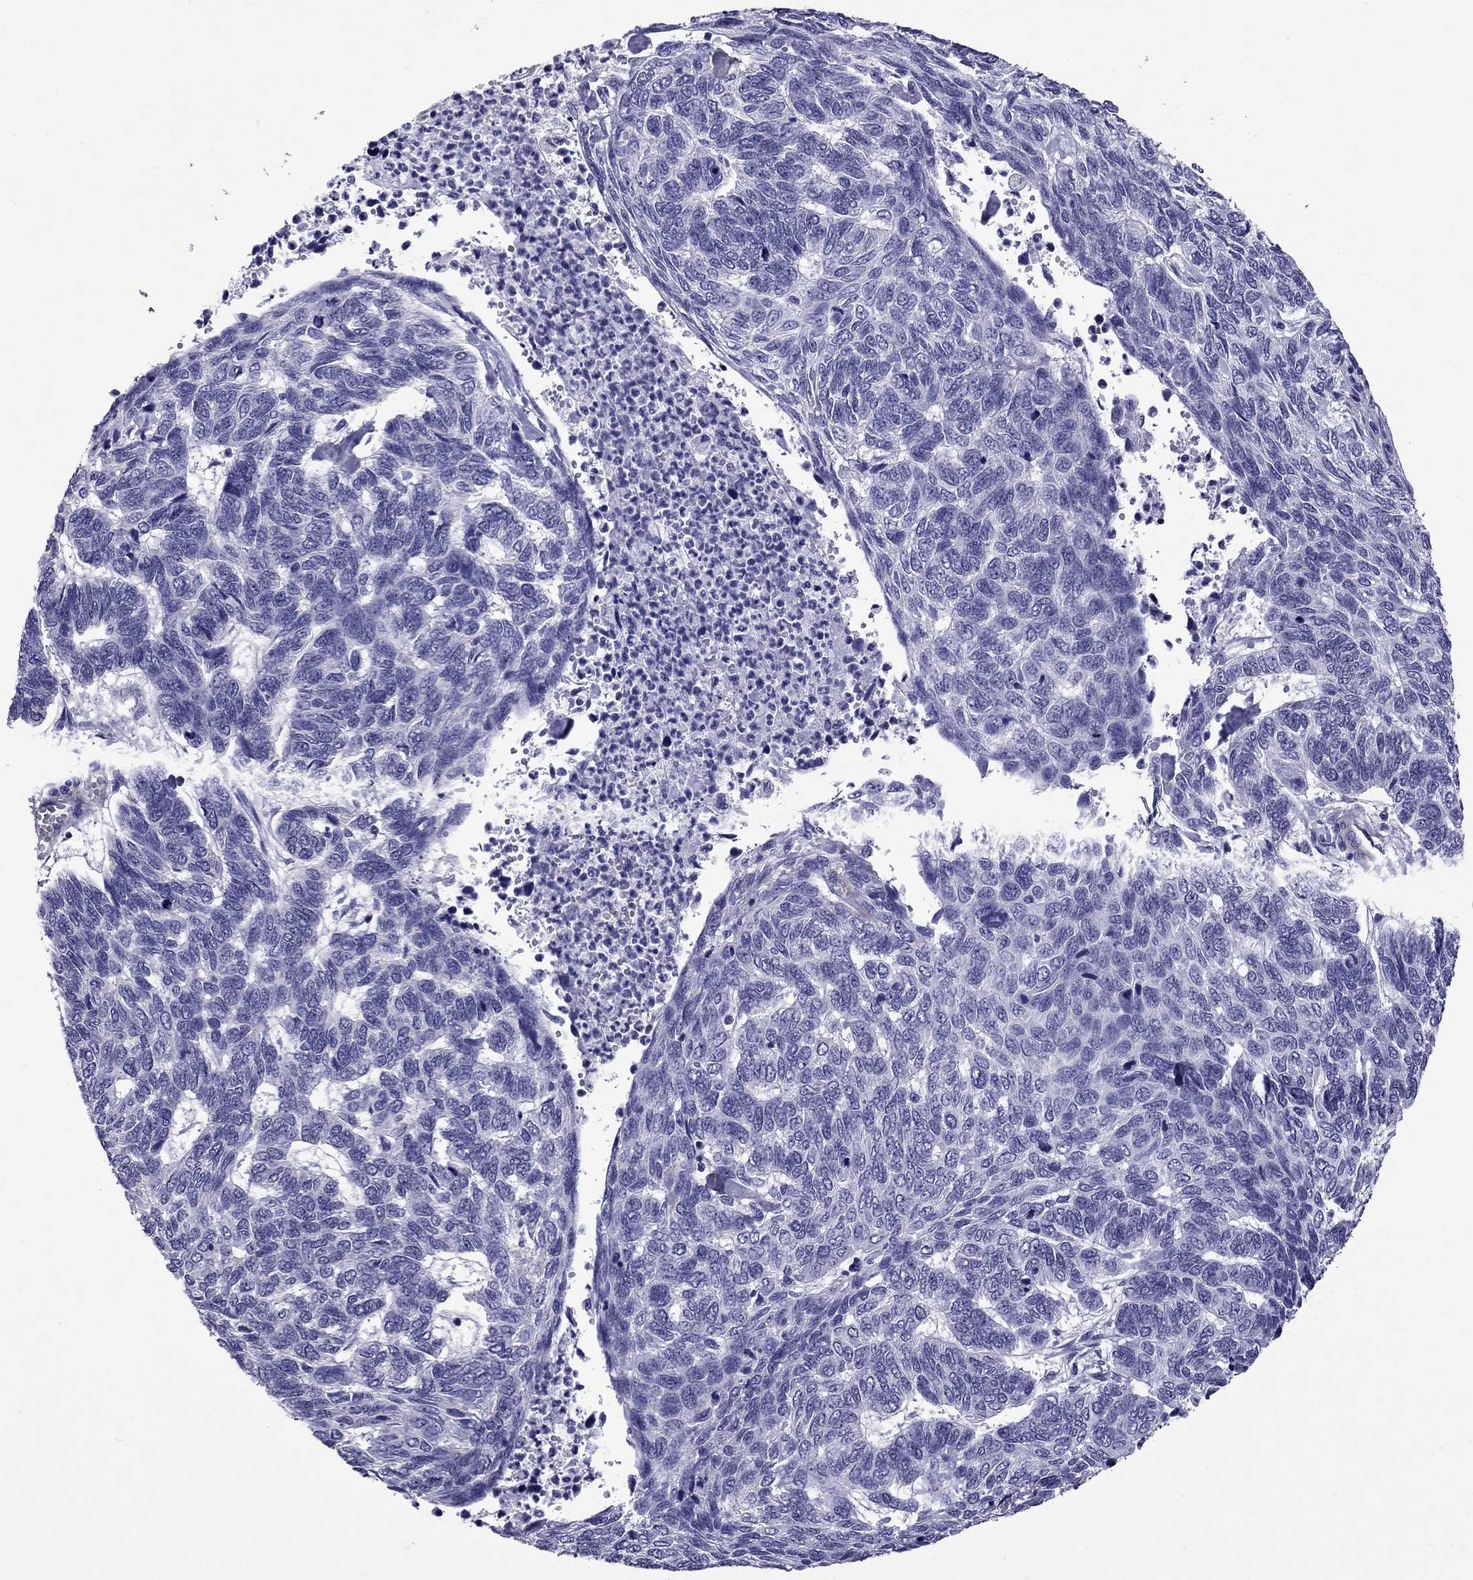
{"staining": {"intensity": "negative", "quantity": "none", "location": "none"}, "tissue": "skin cancer", "cell_type": "Tumor cells", "image_type": "cancer", "snomed": [{"axis": "morphology", "description": "Basal cell carcinoma"}, {"axis": "topography", "description": "Skin"}], "caption": "An image of skin cancer stained for a protein displays no brown staining in tumor cells. (DAB (3,3'-diaminobenzidine) IHC visualized using brightfield microscopy, high magnification).", "gene": "CHRNA5", "patient": {"sex": "female", "age": 65}}